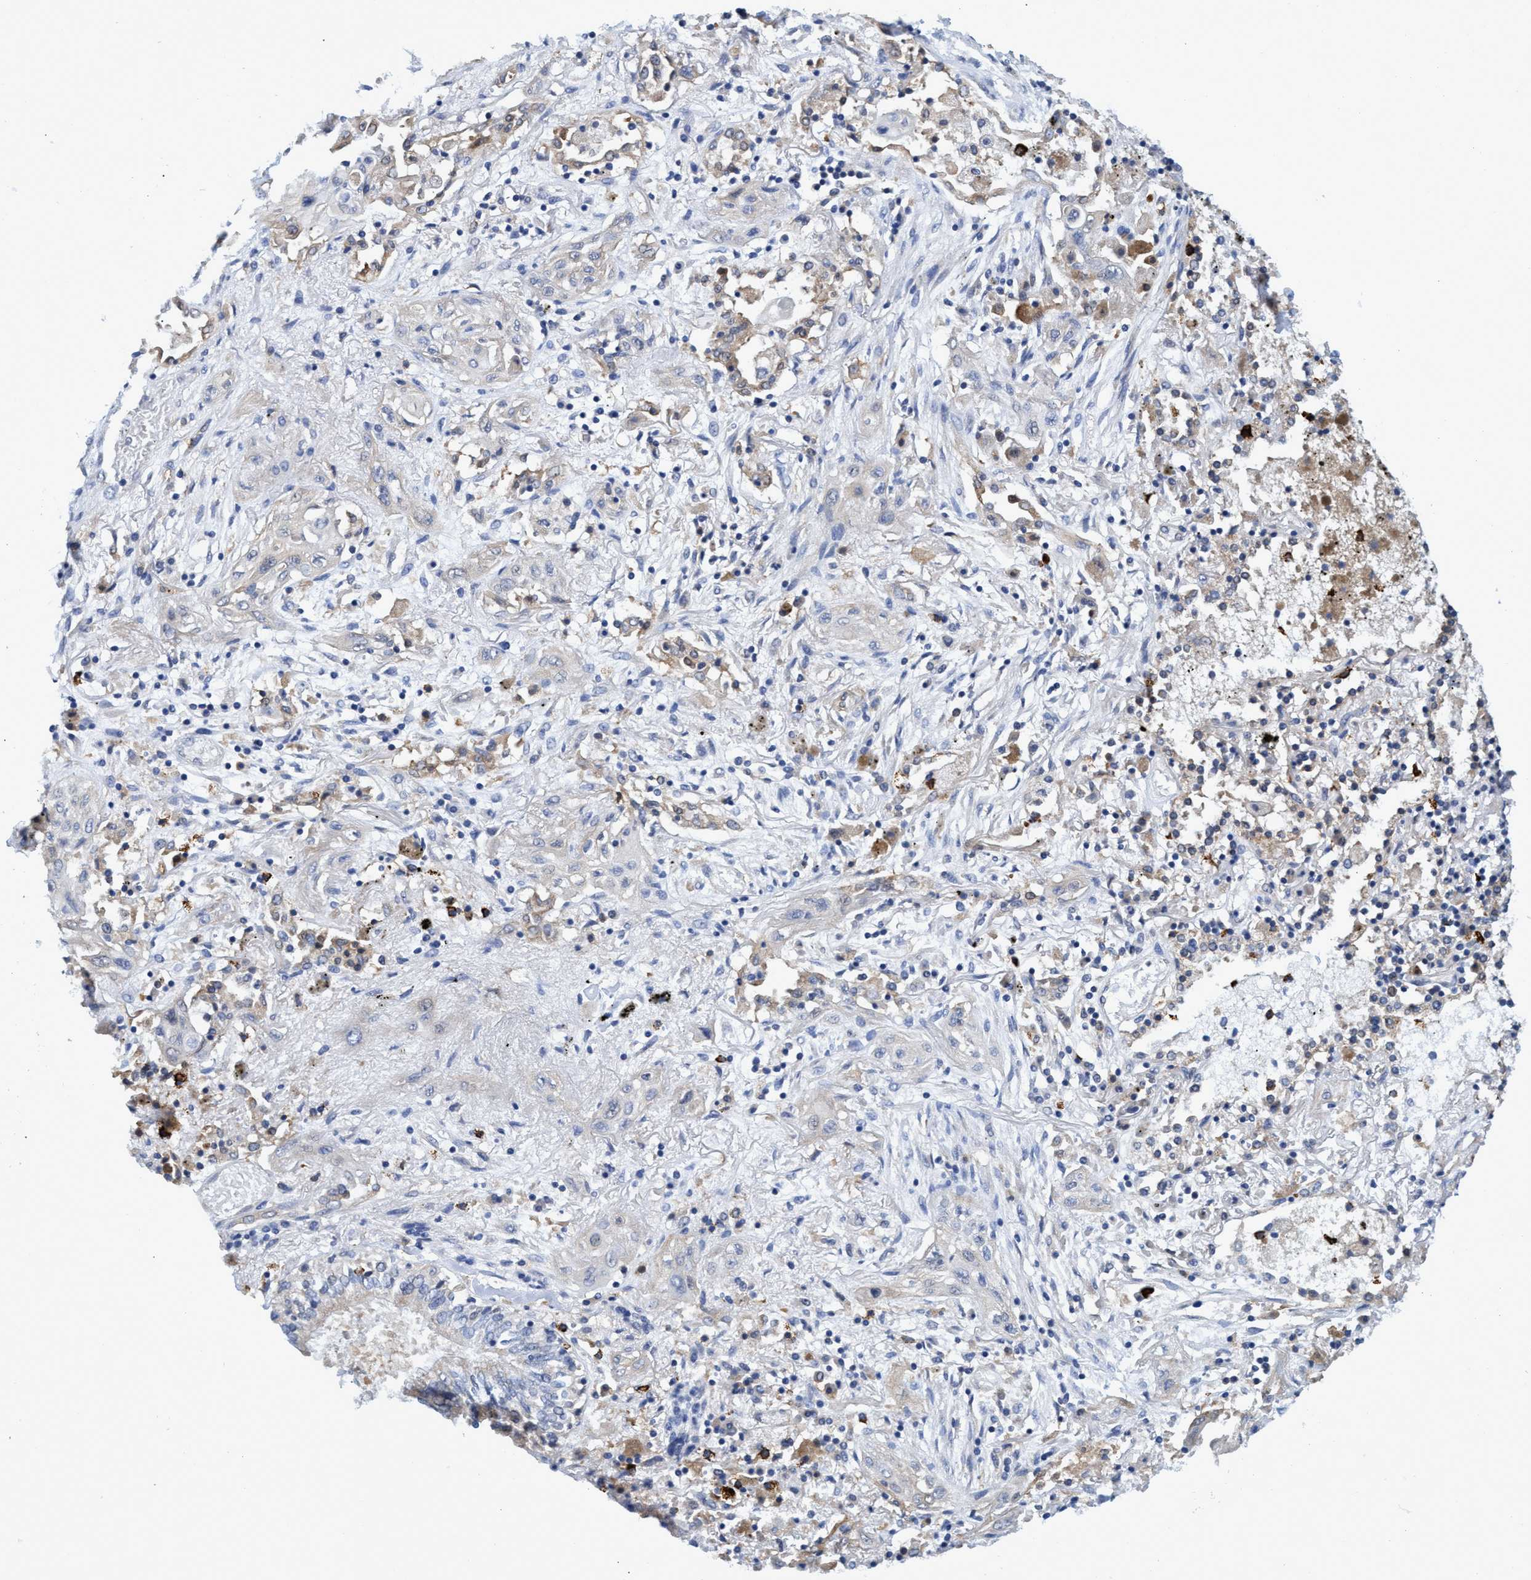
{"staining": {"intensity": "weak", "quantity": "<25%", "location": "cytoplasmic/membranous"}, "tissue": "lung cancer", "cell_type": "Tumor cells", "image_type": "cancer", "snomed": [{"axis": "morphology", "description": "Squamous cell carcinoma, NOS"}, {"axis": "topography", "description": "Lung"}], "caption": "The photomicrograph exhibits no significant staining in tumor cells of lung squamous cell carcinoma.", "gene": "PNPO", "patient": {"sex": "female", "age": 47}}